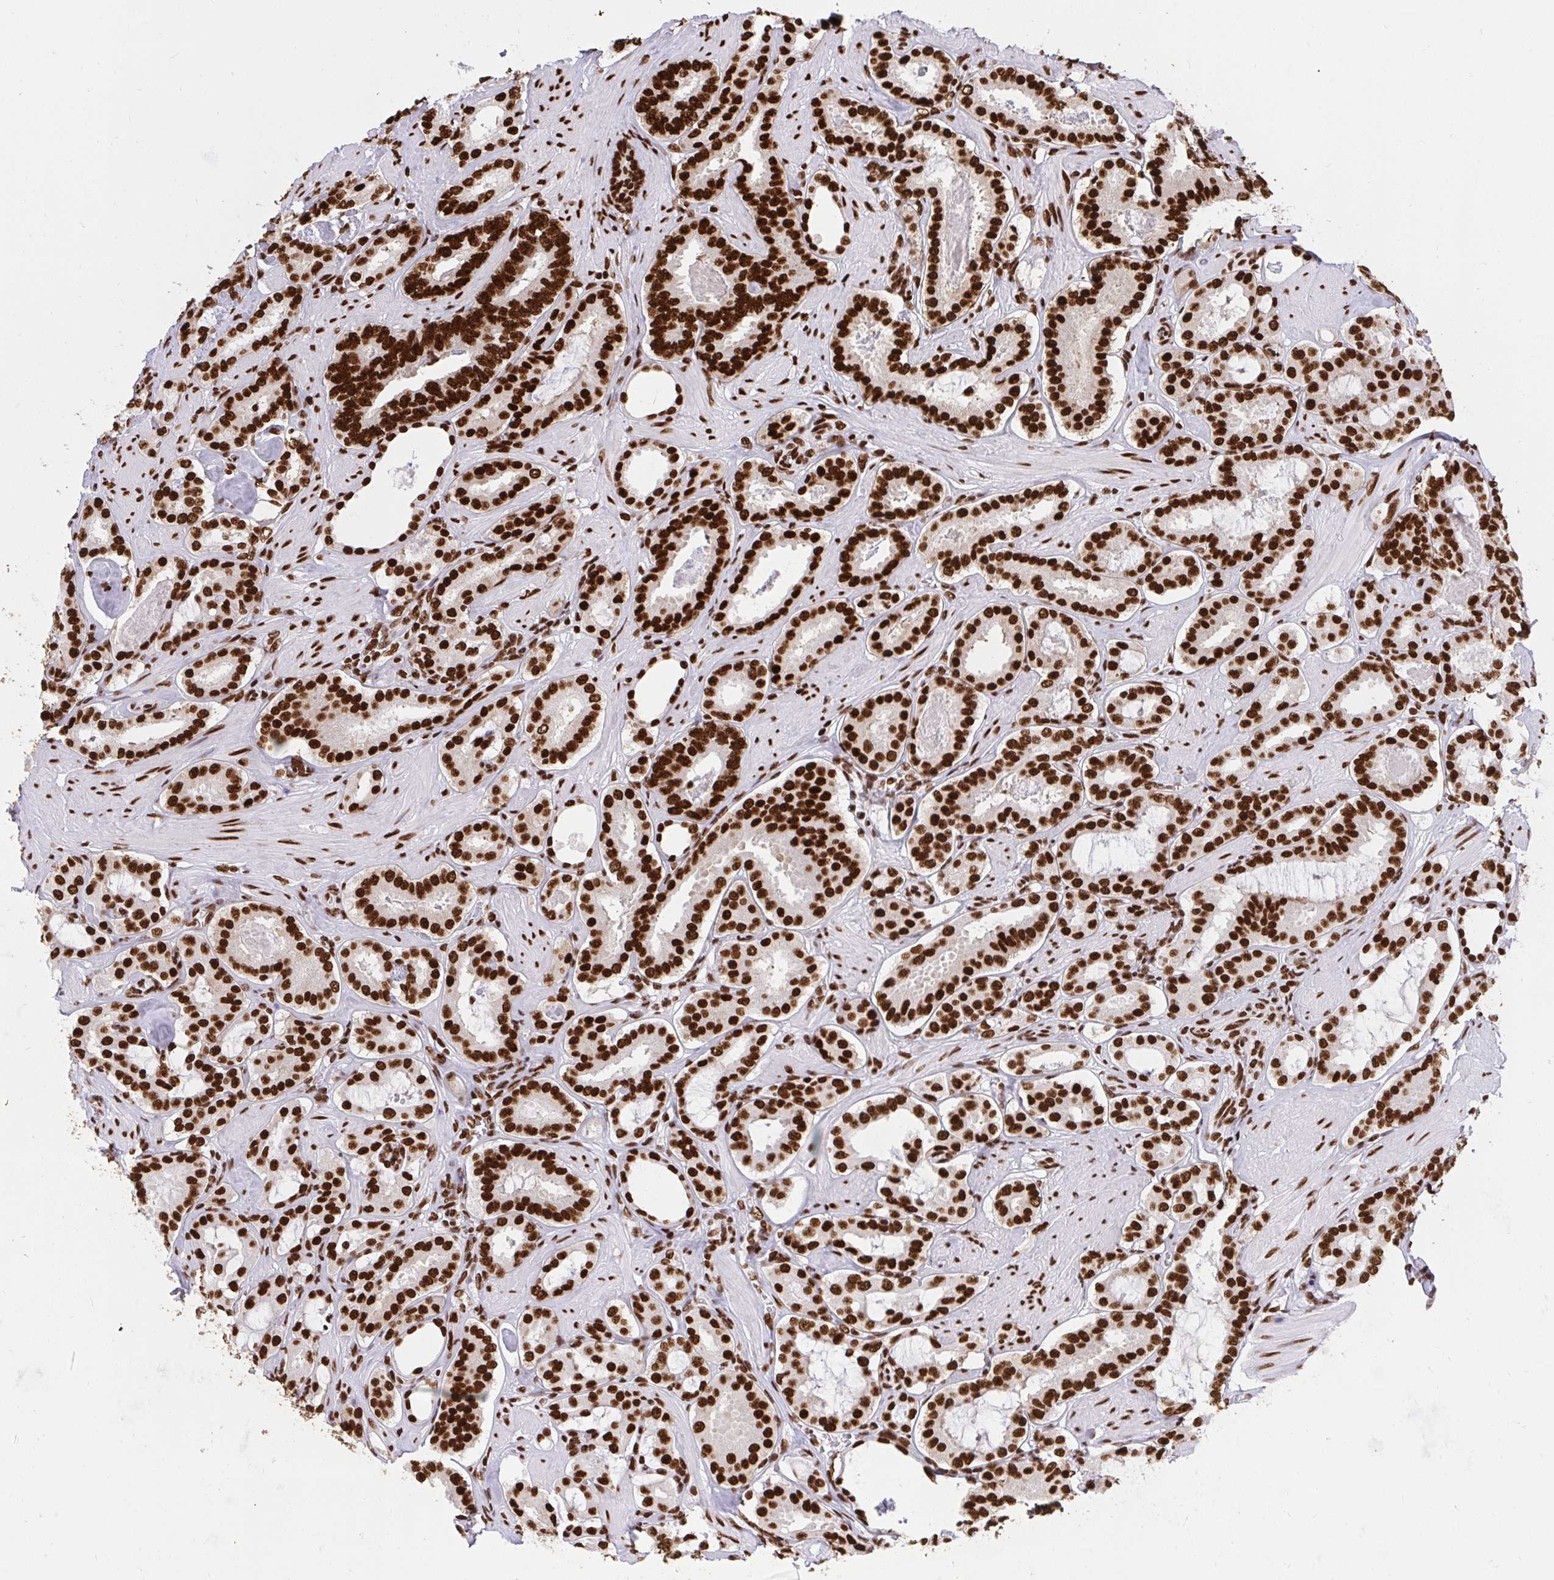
{"staining": {"intensity": "strong", "quantity": ">75%", "location": "nuclear"}, "tissue": "prostate cancer", "cell_type": "Tumor cells", "image_type": "cancer", "snomed": [{"axis": "morphology", "description": "Adenocarcinoma, High grade"}, {"axis": "topography", "description": "Prostate"}], "caption": "Tumor cells show high levels of strong nuclear positivity in approximately >75% of cells in human prostate cancer. The protein is stained brown, and the nuclei are stained in blue (DAB IHC with brightfield microscopy, high magnification).", "gene": "HNRNPL", "patient": {"sex": "male", "age": 63}}